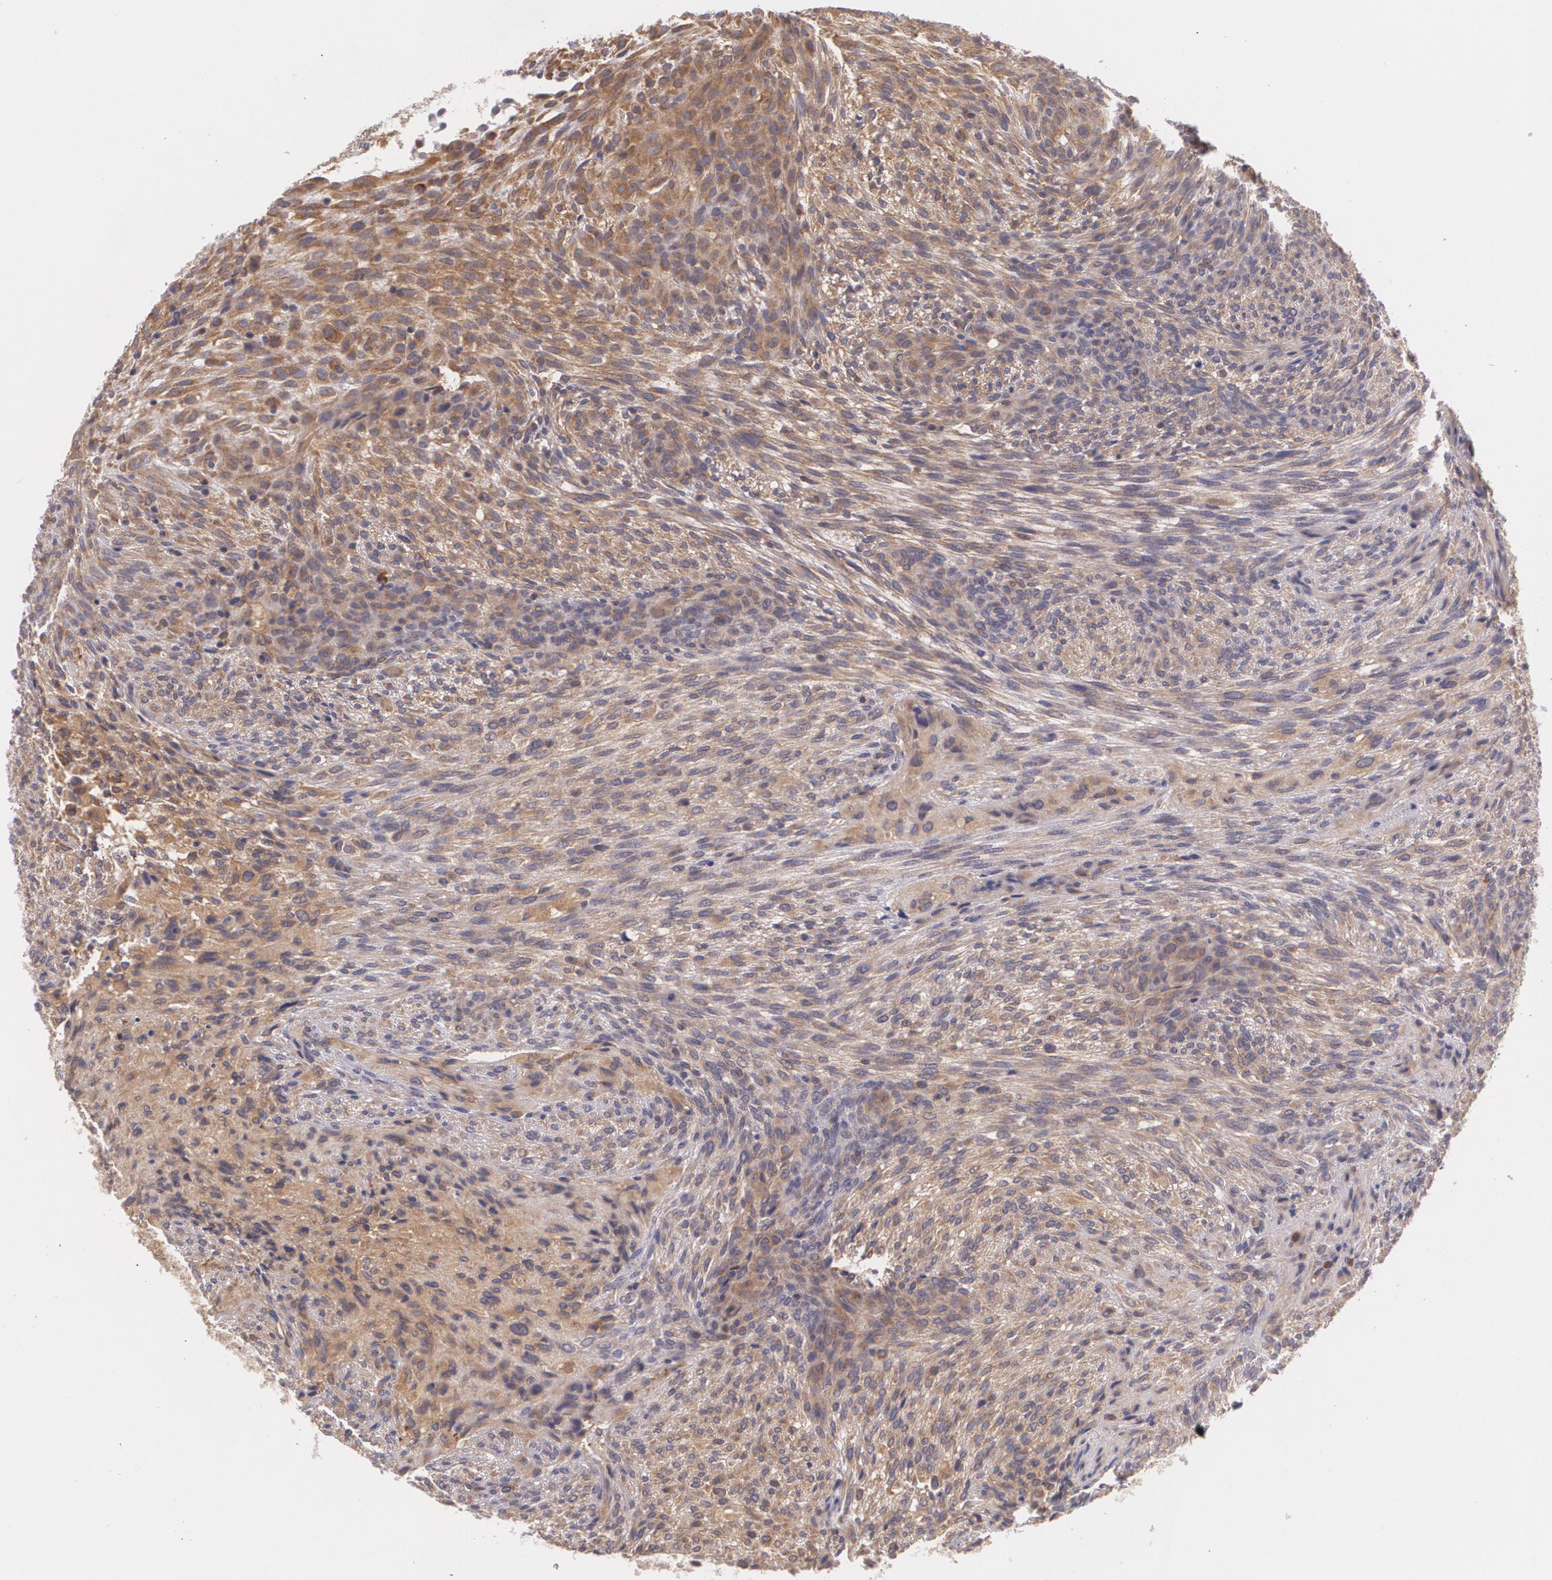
{"staining": {"intensity": "moderate", "quantity": ">75%", "location": "cytoplasmic/membranous"}, "tissue": "glioma", "cell_type": "Tumor cells", "image_type": "cancer", "snomed": [{"axis": "morphology", "description": "Glioma, malignant, High grade"}, {"axis": "topography", "description": "Cerebral cortex"}], "caption": "The micrograph demonstrates a brown stain indicating the presence of a protein in the cytoplasmic/membranous of tumor cells in glioma.", "gene": "CCL17", "patient": {"sex": "female", "age": 55}}